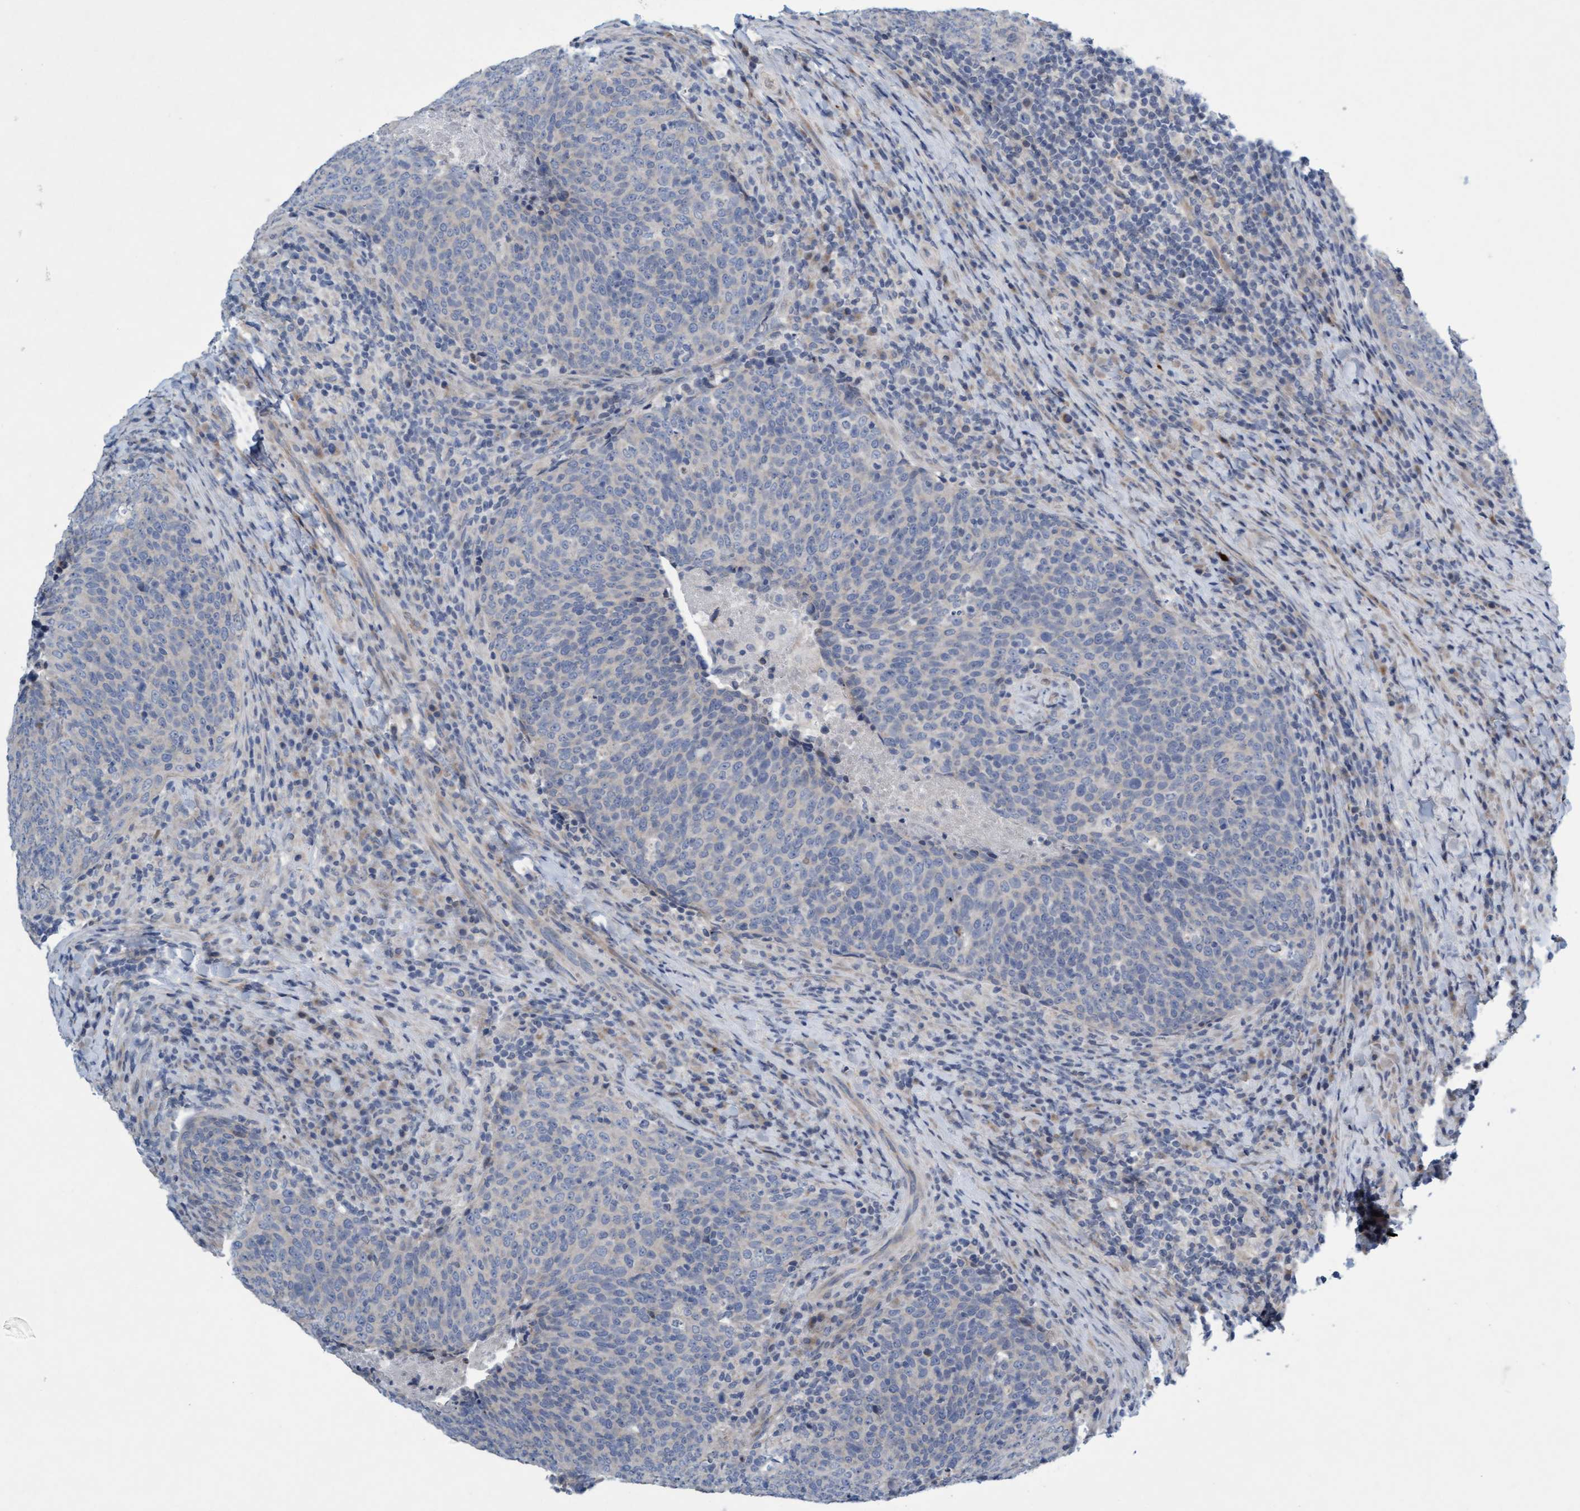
{"staining": {"intensity": "negative", "quantity": "none", "location": "none"}, "tissue": "head and neck cancer", "cell_type": "Tumor cells", "image_type": "cancer", "snomed": [{"axis": "morphology", "description": "Squamous cell carcinoma, NOS"}, {"axis": "morphology", "description": "Squamous cell carcinoma, metastatic, NOS"}, {"axis": "topography", "description": "Lymph node"}, {"axis": "topography", "description": "Head-Neck"}], "caption": "This is an immunohistochemistry photomicrograph of head and neck cancer. There is no expression in tumor cells.", "gene": "DDHD2", "patient": {"sex": "male", "age": 62}}